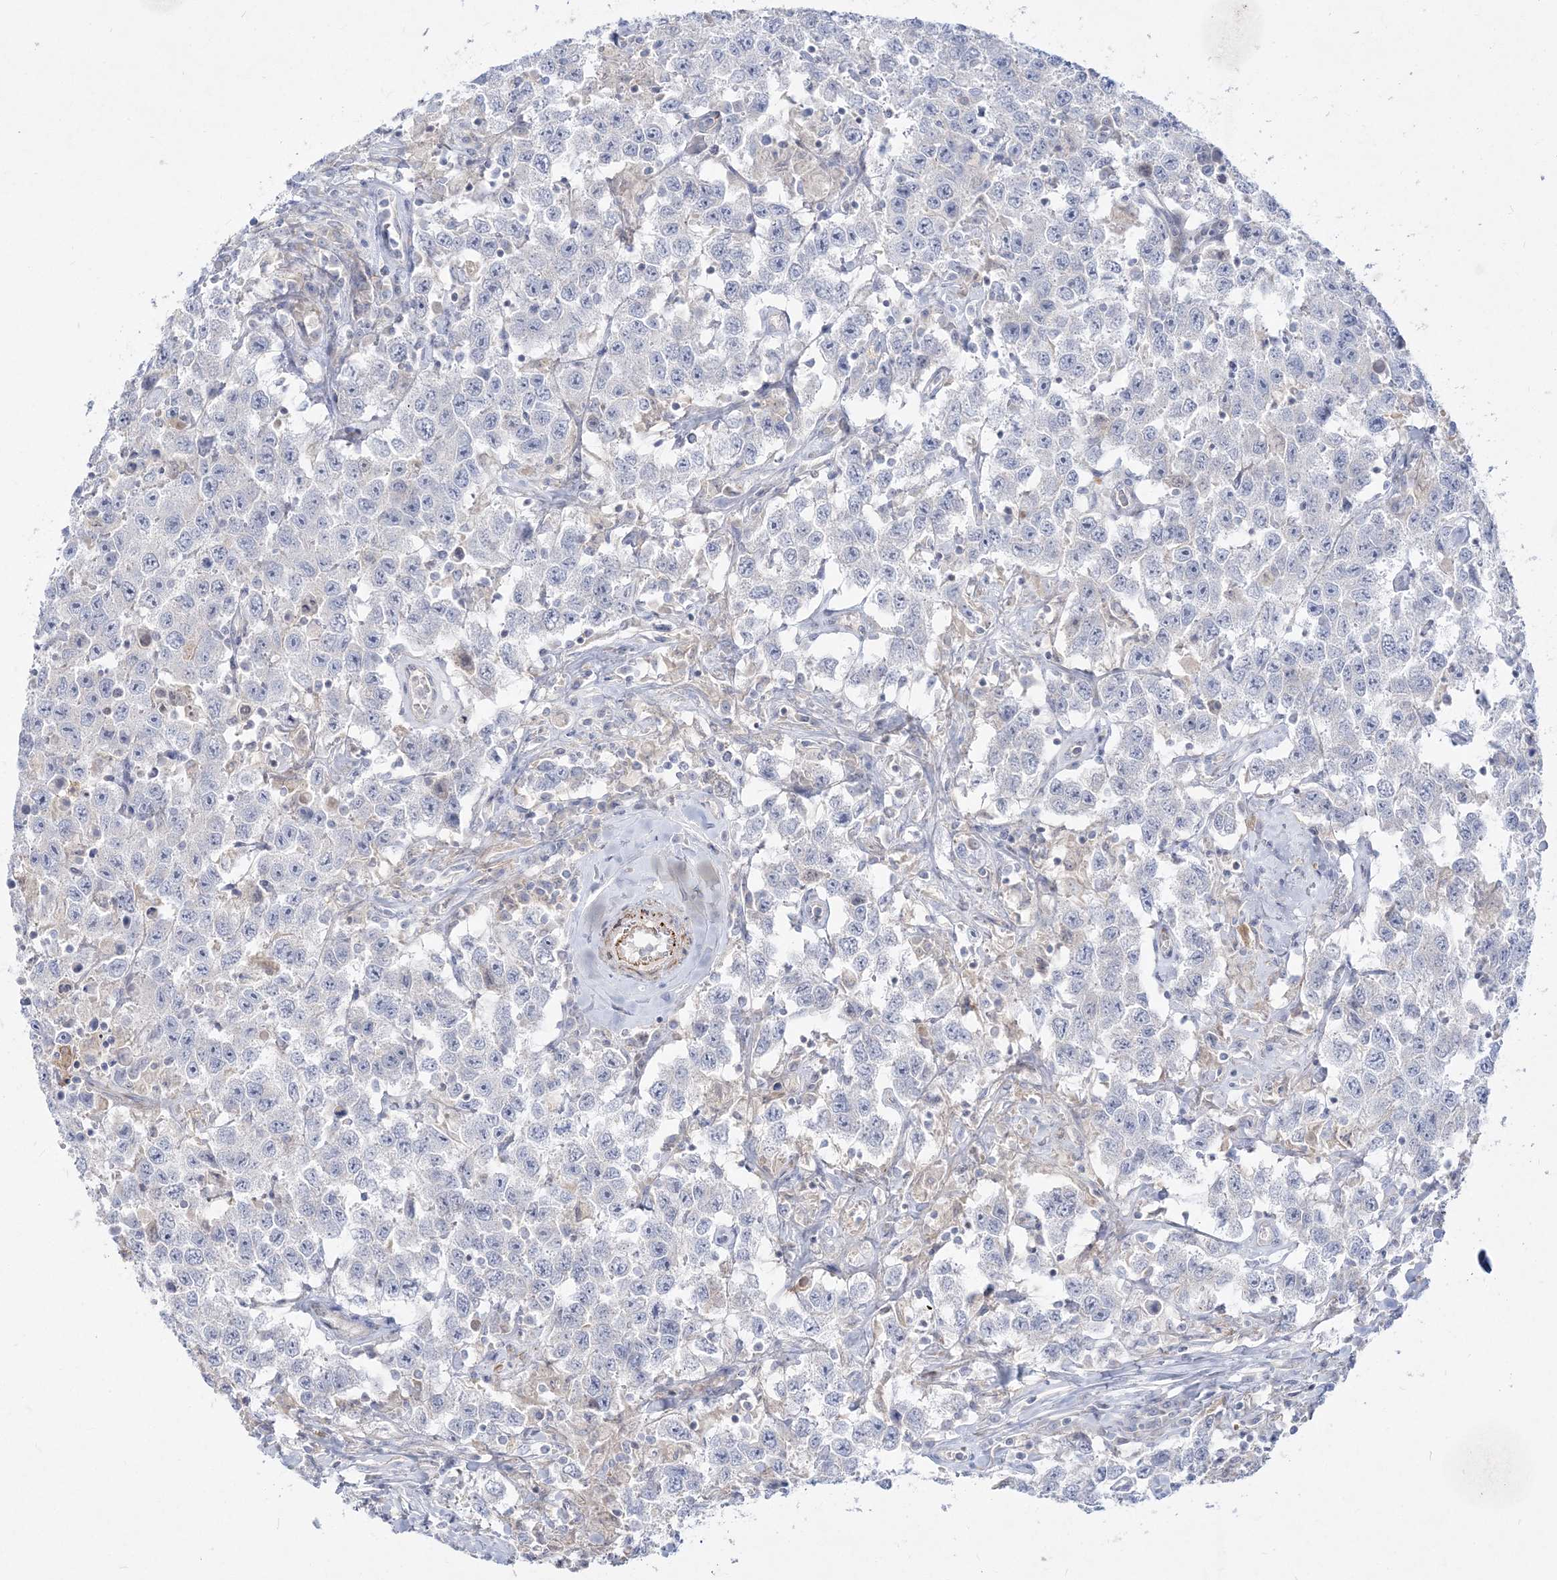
{"staining": {"intensity": "negative", "quantity": "none", "location": "none"}, "tissue": "testis cancer", "cell_type": "Tumor cells", "image_type": "cancer", "snomed": [{"axis": "morphology", "description": "Seminoma, NOS"}, {"axis": "topography", "description": "Testis"}], "caption": "IHC image of human testis cancer (seminoma) stained for a protein (brown), which reveals no expression in tumor cells. Brightfield microscopy of IHC stained with DAB (brown) and hematoxylin (blue), captured at high magnification.", "gene": "GPAT2", "patient": {"sex": "male", "age": 41}}